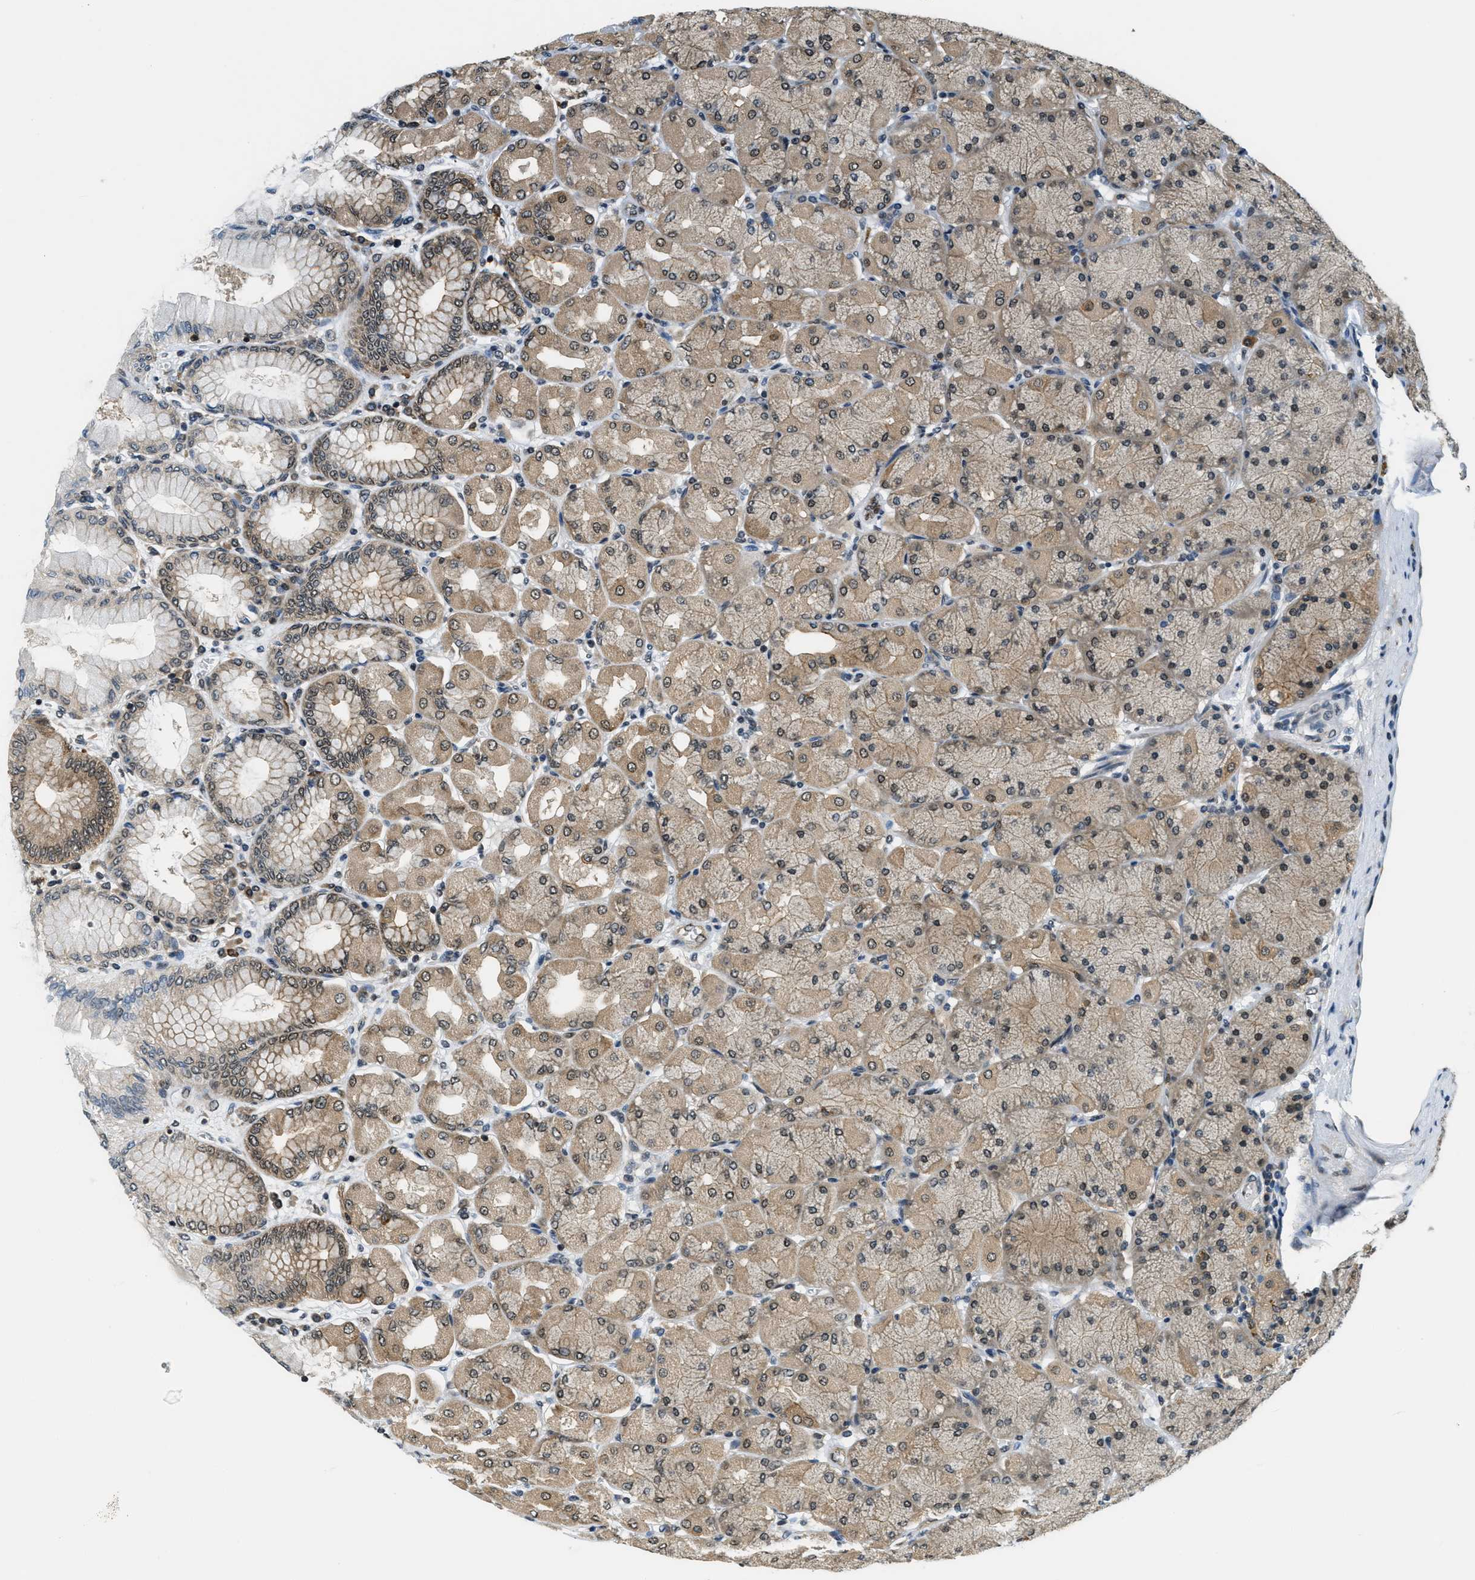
{"staining": {"intensity": "moderate", "quantity": ">75%", "location": "cytoplasmic/membranous,nuclear"}, "tissue": "stomach", "cell_type": "Glandular cells", "image_type": "normal", "snomed": [{"axis": "morphology", "description": "Normal tissue, NOS"}, {"axis": "topography", "description": "Stomach, upper"}], "caption": "Glandular cells display moderate cytoplasmic/membranous,nuclear expression in approximately >75% of cells in normal stomach. (Stains: DAB (3,3'-diaminobenzidine) in brown, nuclei in blue, Microscopy: brightfield microscopy at high magnification).", "gene": "RAB11FIP1", "patient": {"sex": "female", "age": 56}}